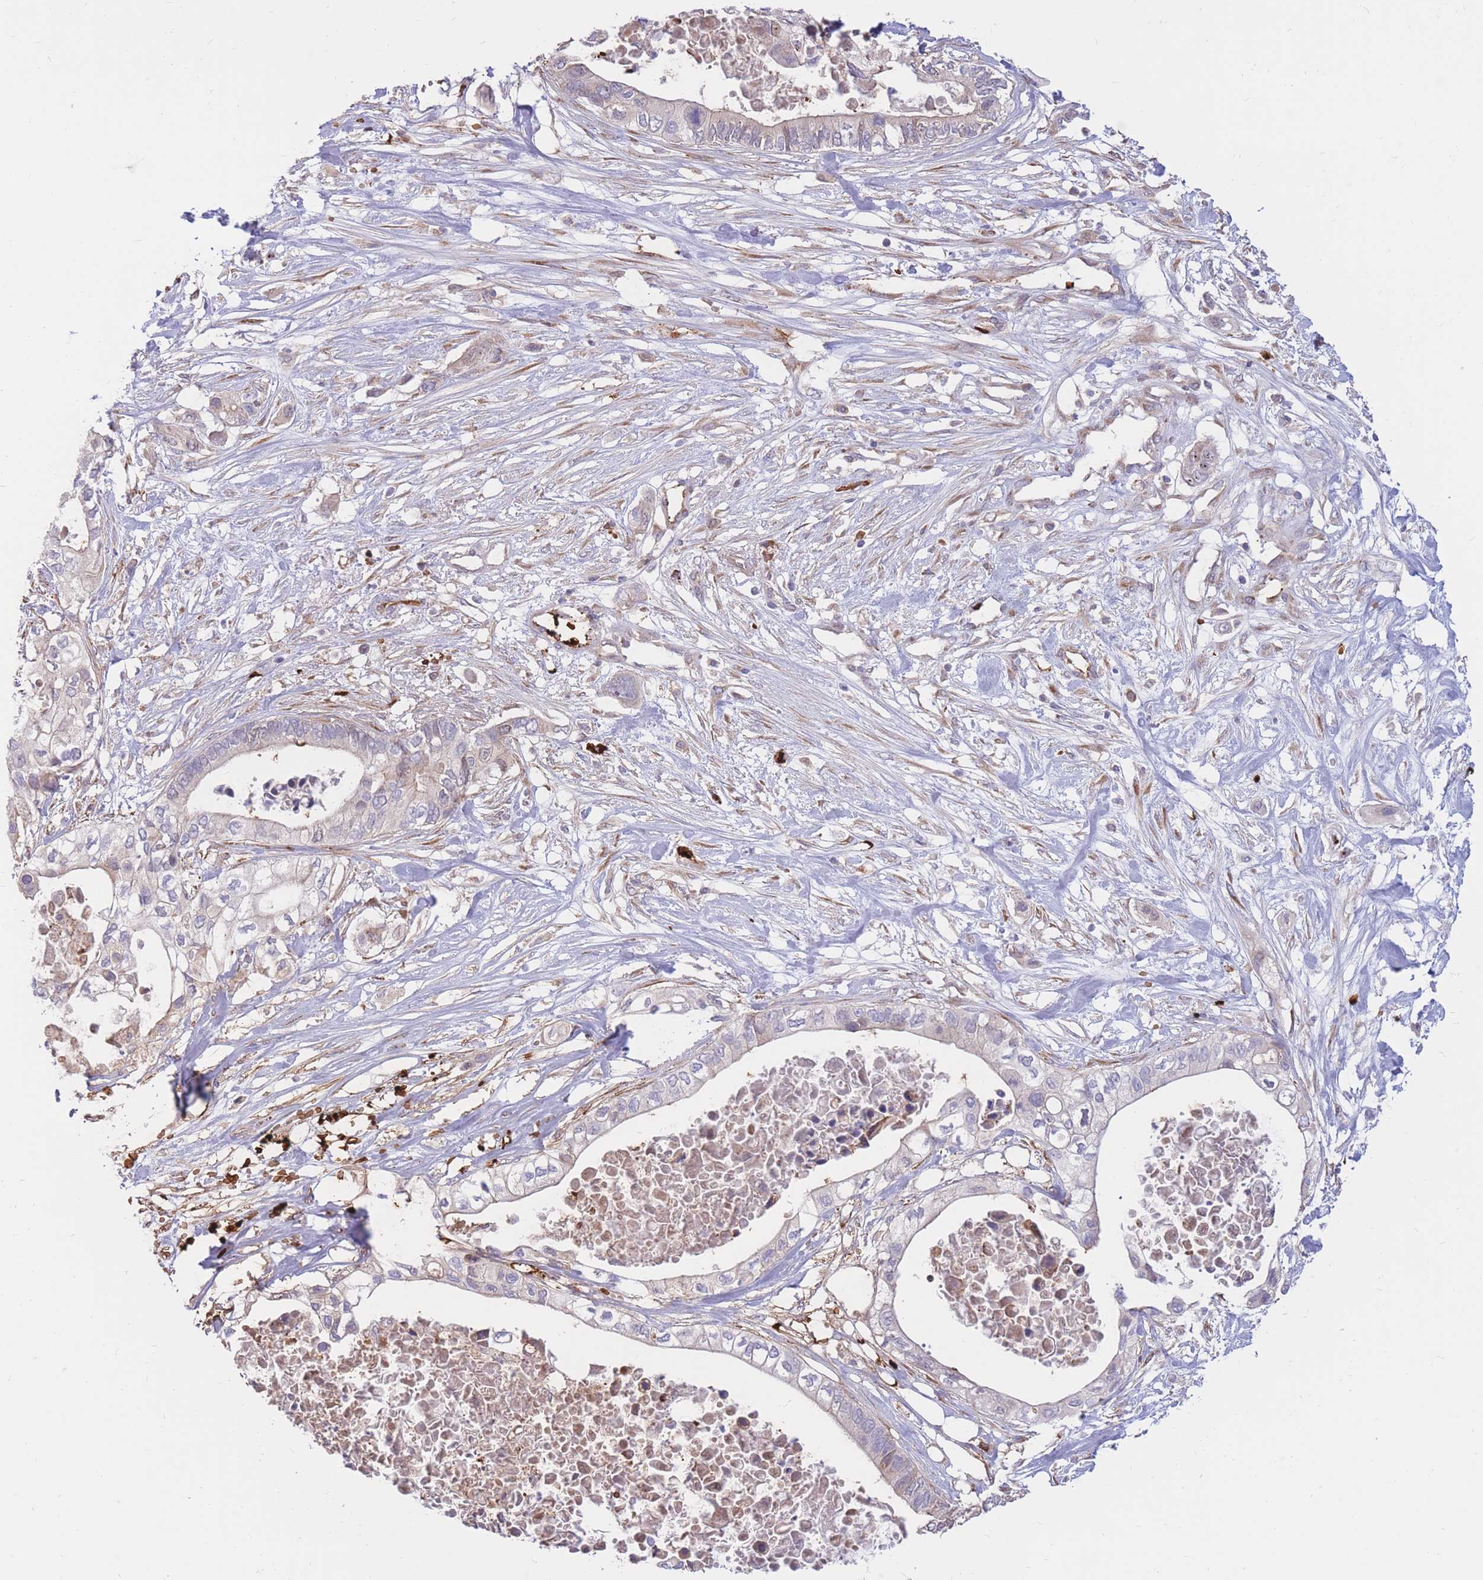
{"staining": {"intensity": "negative", "quantity": "none", "location": "none"}, "tissue": "pancreatic cancer", "cell_type": "Tumor cells", "image_type": "cancer", "snomed": [{"axis": "morphology", "description": "Adenocarcinoma, NOS"}, {"axis": "topography", "description": "Pancreas"}], "caption": "Tumor cells are negative for protein expression in human pancreatic cancer (adenocarcinoma).", "gene": "ATP10D", "patient": {"sex": "female", "age": 63}}